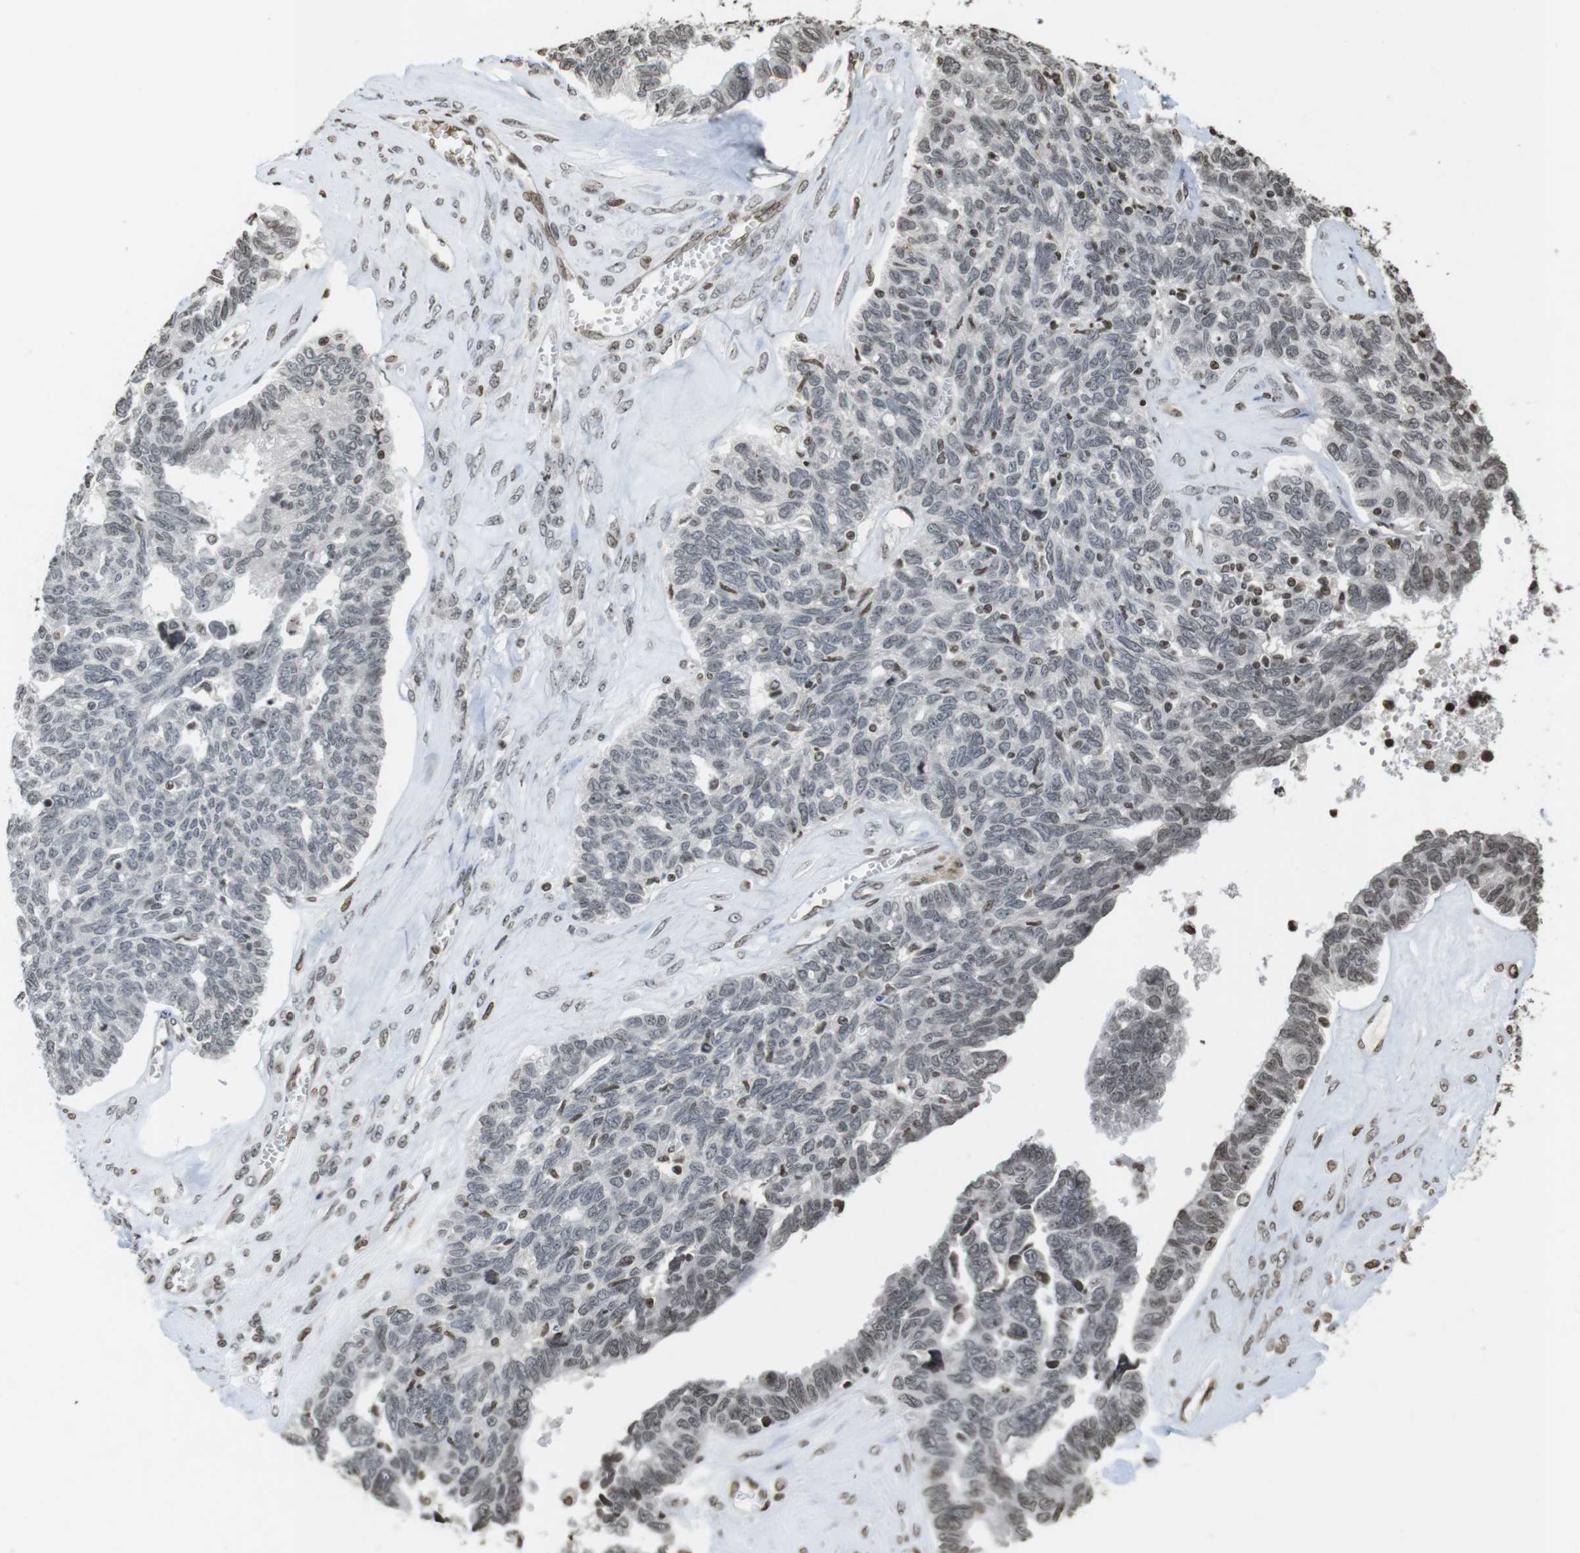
{"staining": {"intensity": "negative", "quantity": "none", "location": "none"}, "tissue": "ovarian cancer", "cell_type": "Tumor cells", "image_type": "cancer", "snomed": [{"axis": "morphology", "description": "Cystadenocarcinoma, serous, NOS"}, {"axis": "topography", "description": "Ovary"}], "caption": "Human ovarian cancer stained for a protein using IHC shows no positivity in tumor cells.", "gene": "FOXA3", "patient": {"sex": "female", "age": 79}}